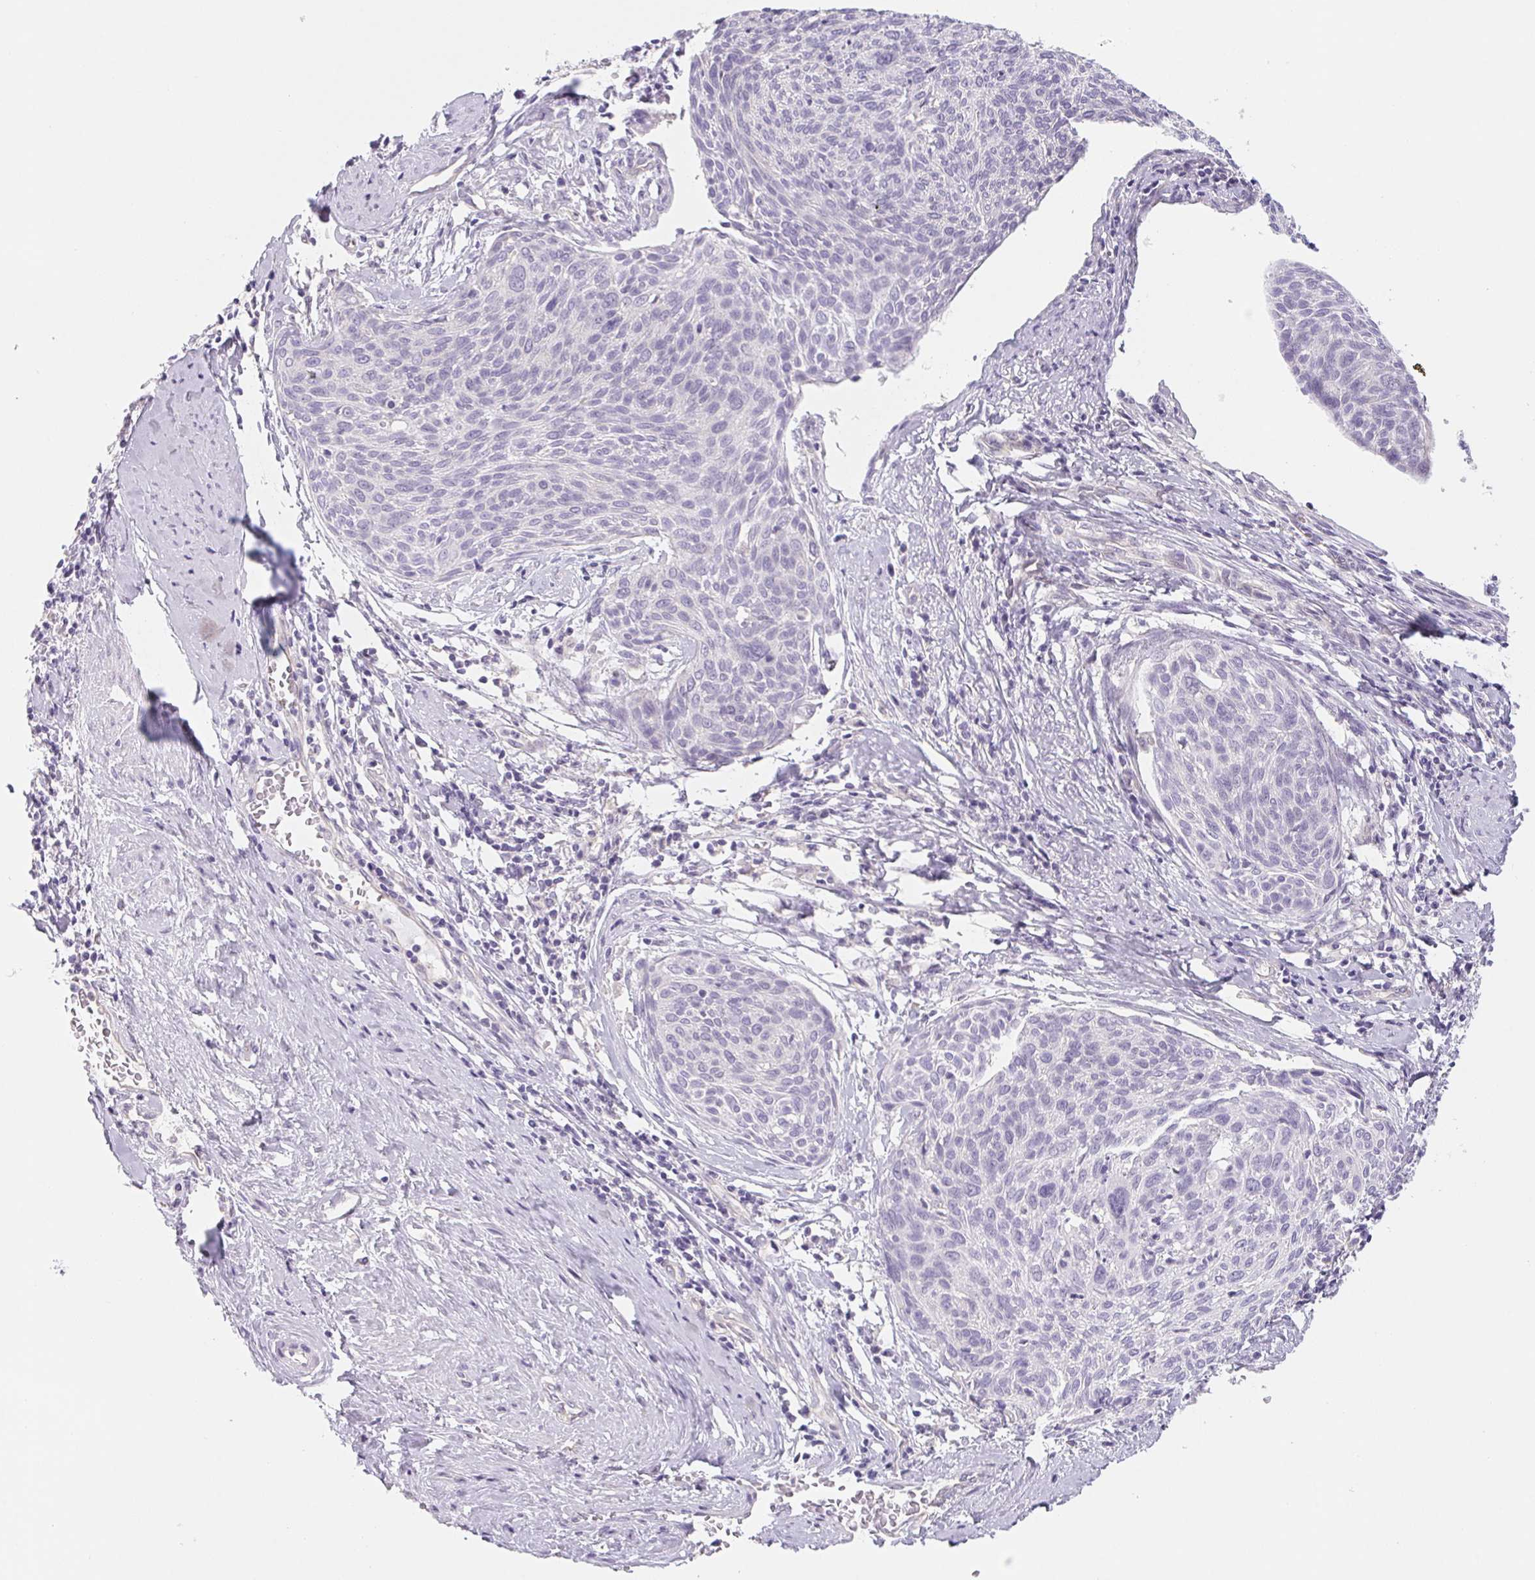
{"staining": {"intensity": "negative", "quantity": "none", "location": "none"}, "tissue": "cervical cancer", "cell_type": "Tumor cells", "image_type": "cancer", "snomed": [{"axis": "morphology", "description": "Squamous cell carcinoma, NOS"}, {"axis": "topography", "description": "Cervix"}], "caption": "Cervical cancer stained for a protein using IHC demonstrates no positivity tumor cells.", "gene": "CTNND2", "patient": {"sex": "female", "age": 49}}